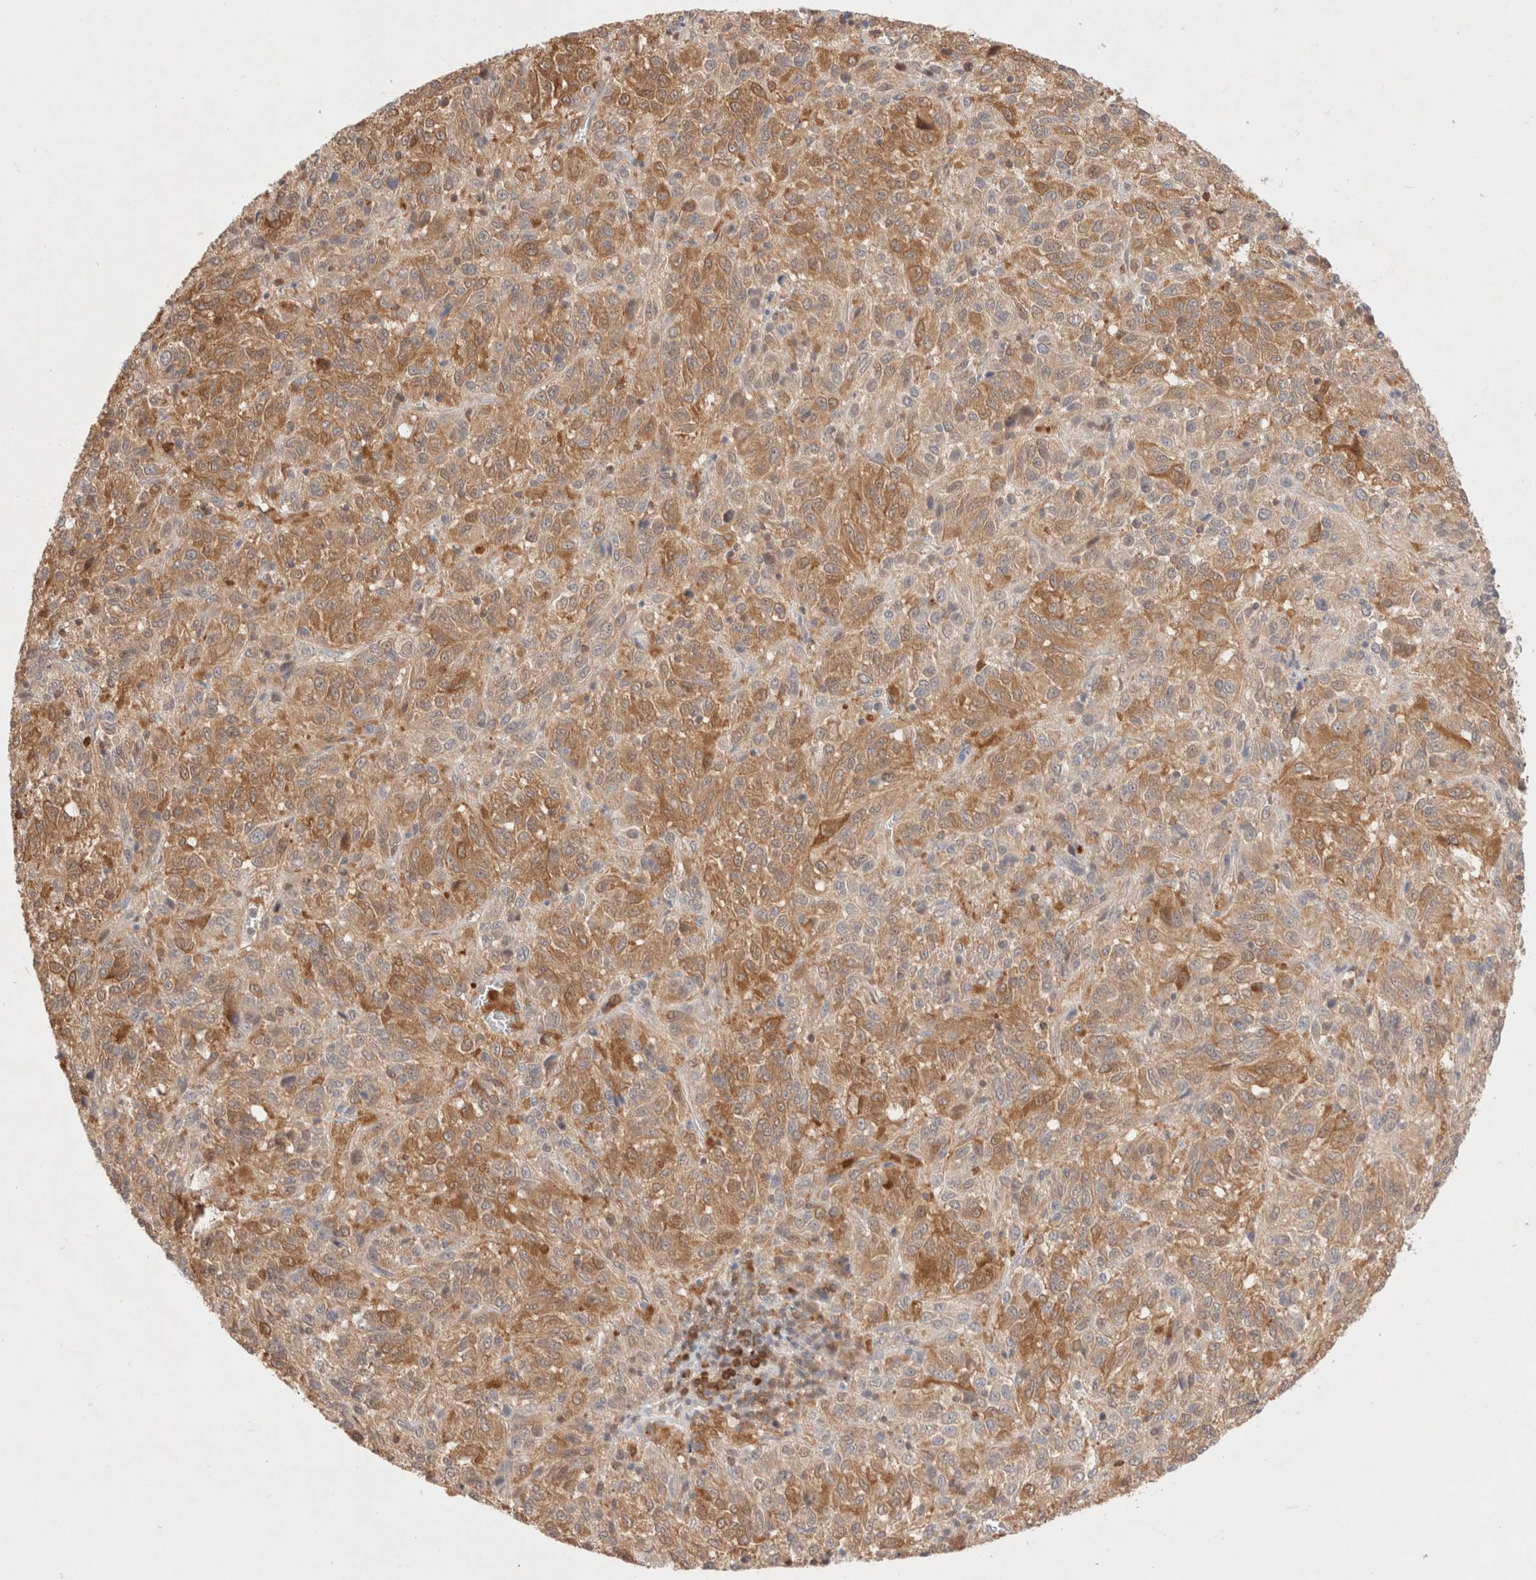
{"staining": {"intensity": "moderate", "quantity": ">75%", "location": "cytoplasmic/membranous"}, "tissue": "melanoma", "cell_type": "Tumor cells", "image_type": "cancer", "snomed": [{"axis": "morphology", "description": "Malignant melanoma, Metastatic site"}, {"axis": "topography", "description": "Lung"}], "caption": "Protein analysis of melanoma tissue reveals moderate cytoplasmic/membranous positivity in about >75% of tumor cells. Using DAB (brown) and hematoxylin (blue) stains, captured at high magnification using brightfield microscopy.", "gene": "STARD10", "patient": {"sex": "male", "age": 64}}